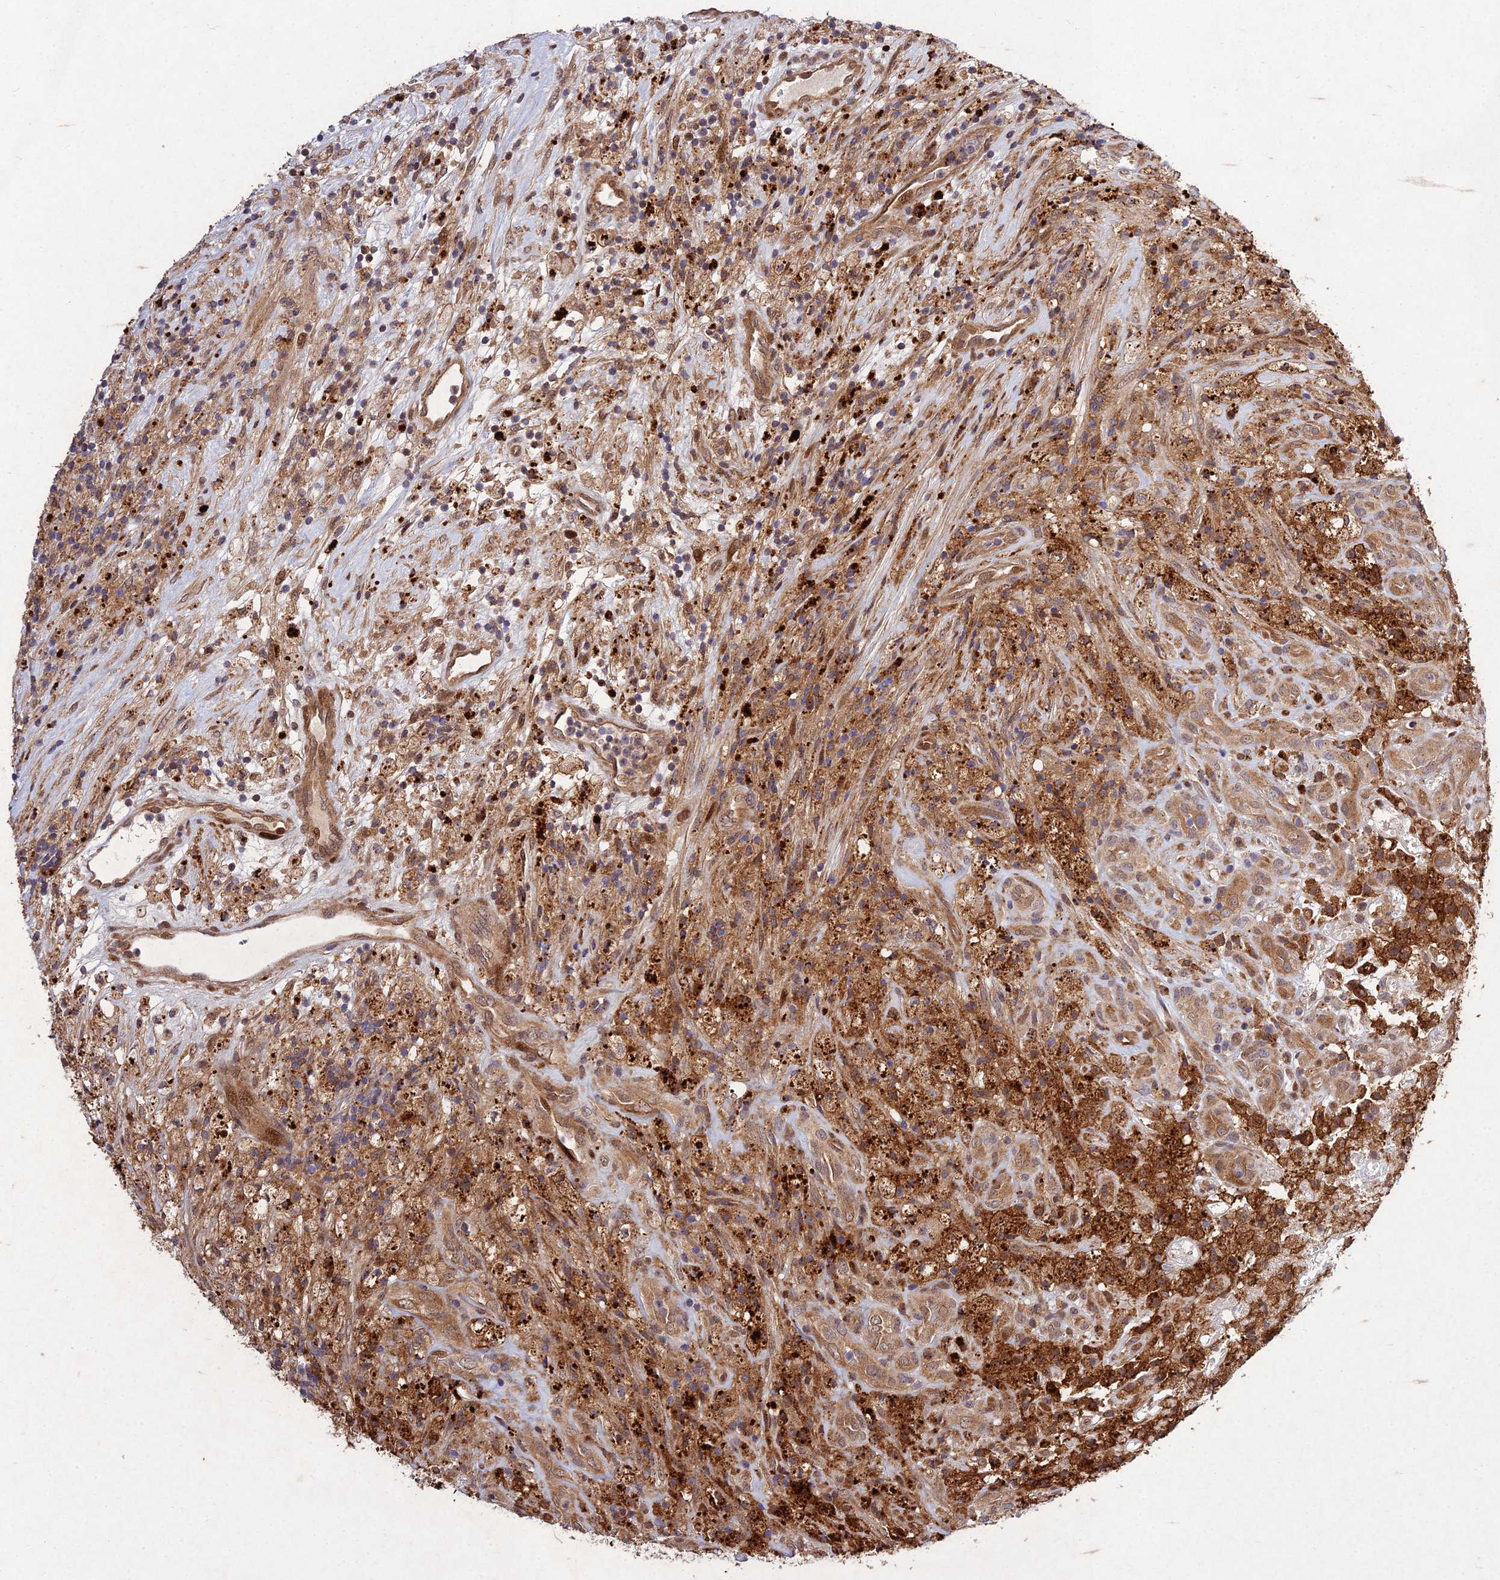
{"staining": {"intensity": "moderate", "quantity": ">75%", "location": "cytoplasmic/membranous"}, "tissue": "glioma", "cell_type": "Tumor cells", "image_type": "cancer", "snomed": [{"axis": "morphology", "description": "Glioma, malignant, High grade"}, {"axis": "topography", "description": "Brain"}], "caption": "Malignant glioma (high-grade) was stained to show a protein in brown. There is medium levels of moderate cytoplasmic/membranous expression in approximately >75% of tumor cells.", "gene": "MKKS", "patient": {"sex": "male", "age": 69}}